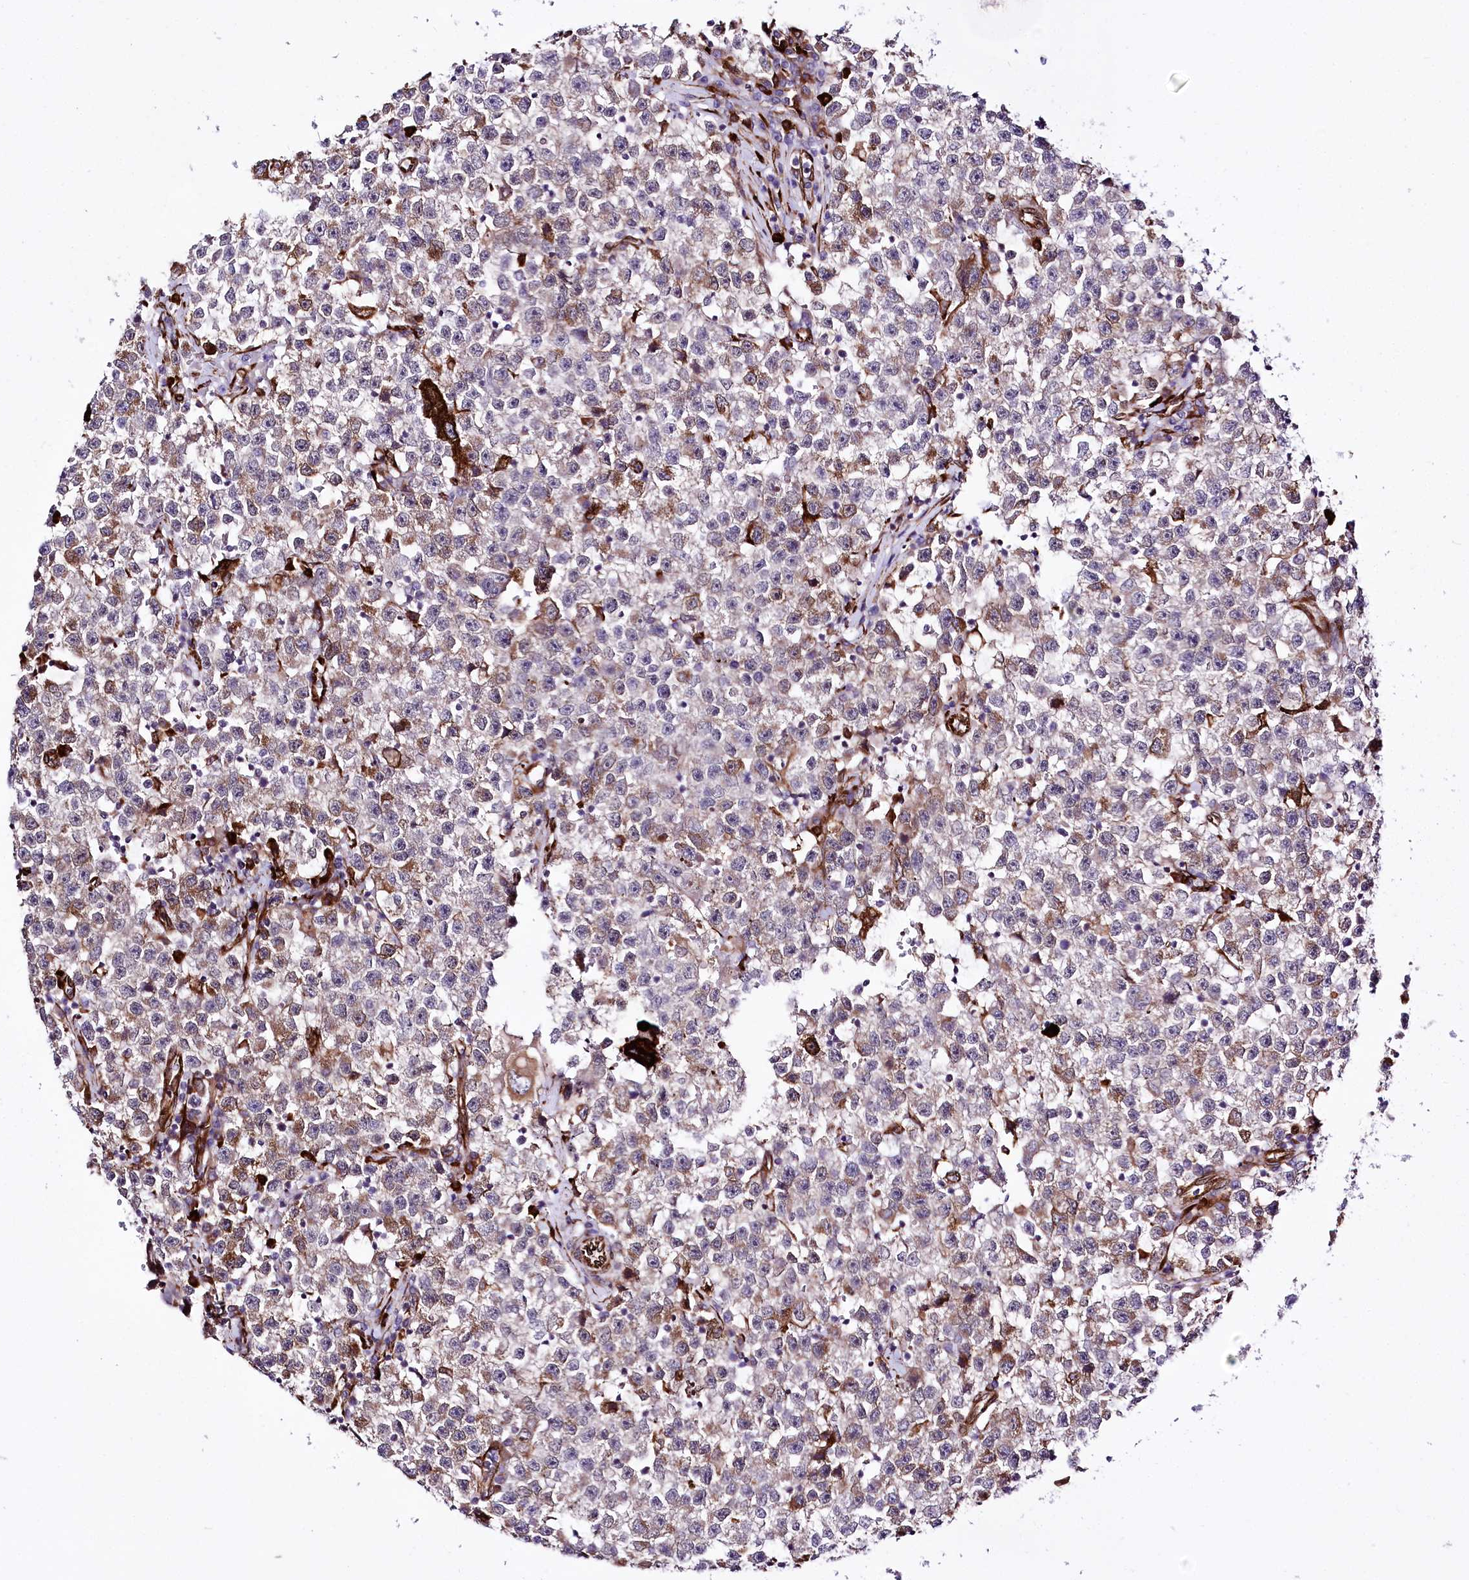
{"staining": {"intensity": "moderate", "quantity": "25%-75%", "location": "cytoplasmic/membranous"}, "tissue": "testis cancer", "cell_type": "Tumor cells", "image_type": "cancer", "snomed": [{"axis": "morphology", "description": "Seminoma, NOS"}, {"axis": "topography", "description": "Testis"}], "caption": "A histopathology image showing moderate cytoplasmic/membranous staining in about 25%-75% of tumor cells in testis seminoma, as visualized by brown immunohistochemical staining.", "gene": "WWC1", "patient": {"sex": "male", "age": 22}}